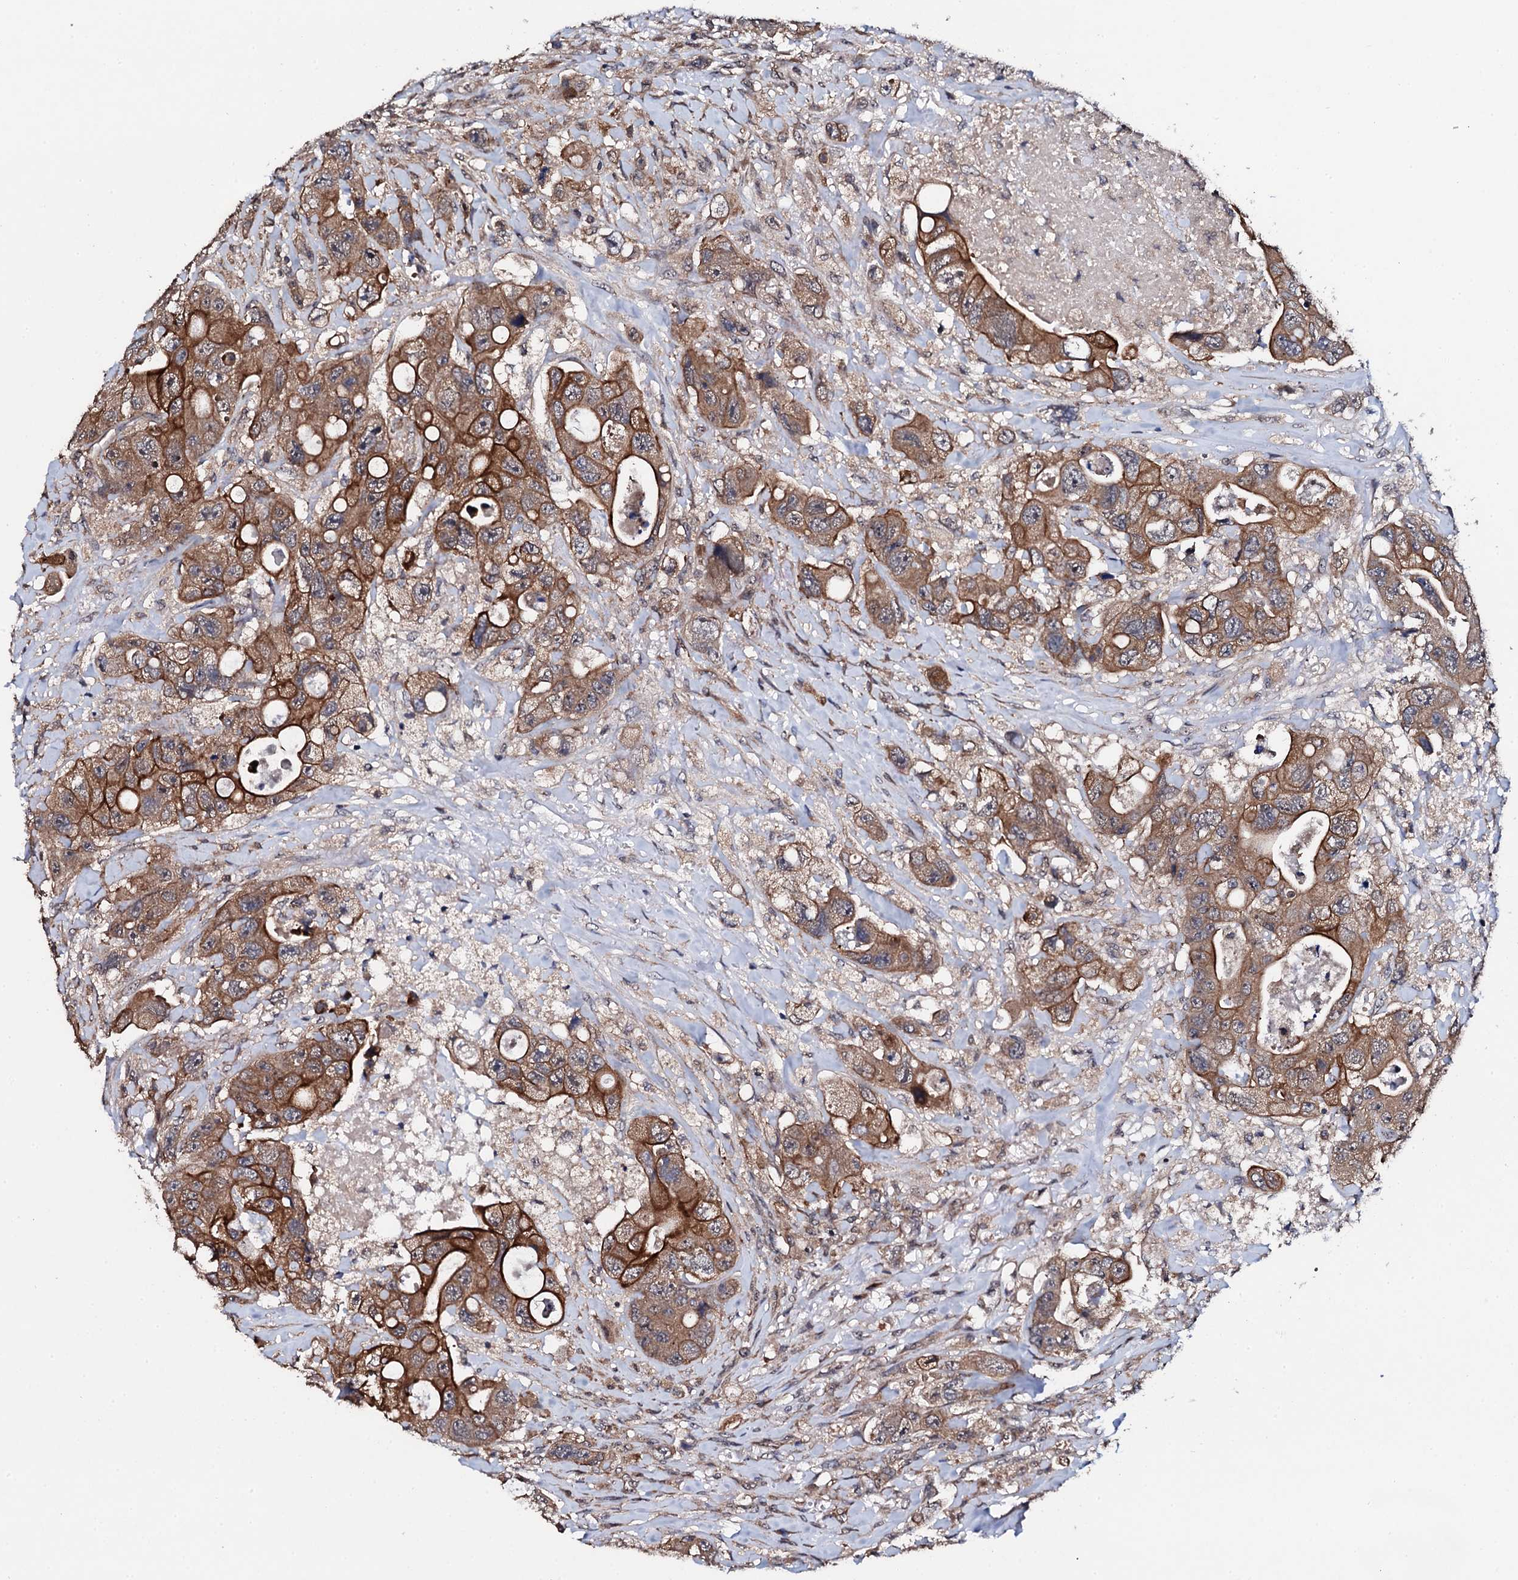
{"staining": {"intensity": "strong", "quantity": ">75%", "location": "cytoplasmic/membranous"}, "tissue": "colorectal cancer", "cell_type": "Tumor cells", "image_type": "cancer", "snomed": [{"axis": "morphology", "description": "Adenocarcinoma, NOS"}, {"axis": "topography", "description": "Colon"}], "caption": "Human colorectal cancer (adenocarcinoma) stained for a protein (brown) displays strong cytoplasmic/membranous positive expression in about >75% of tumor cells.", "gene": "IP6K1", "patient": {"sex": "female", "age": 46}}